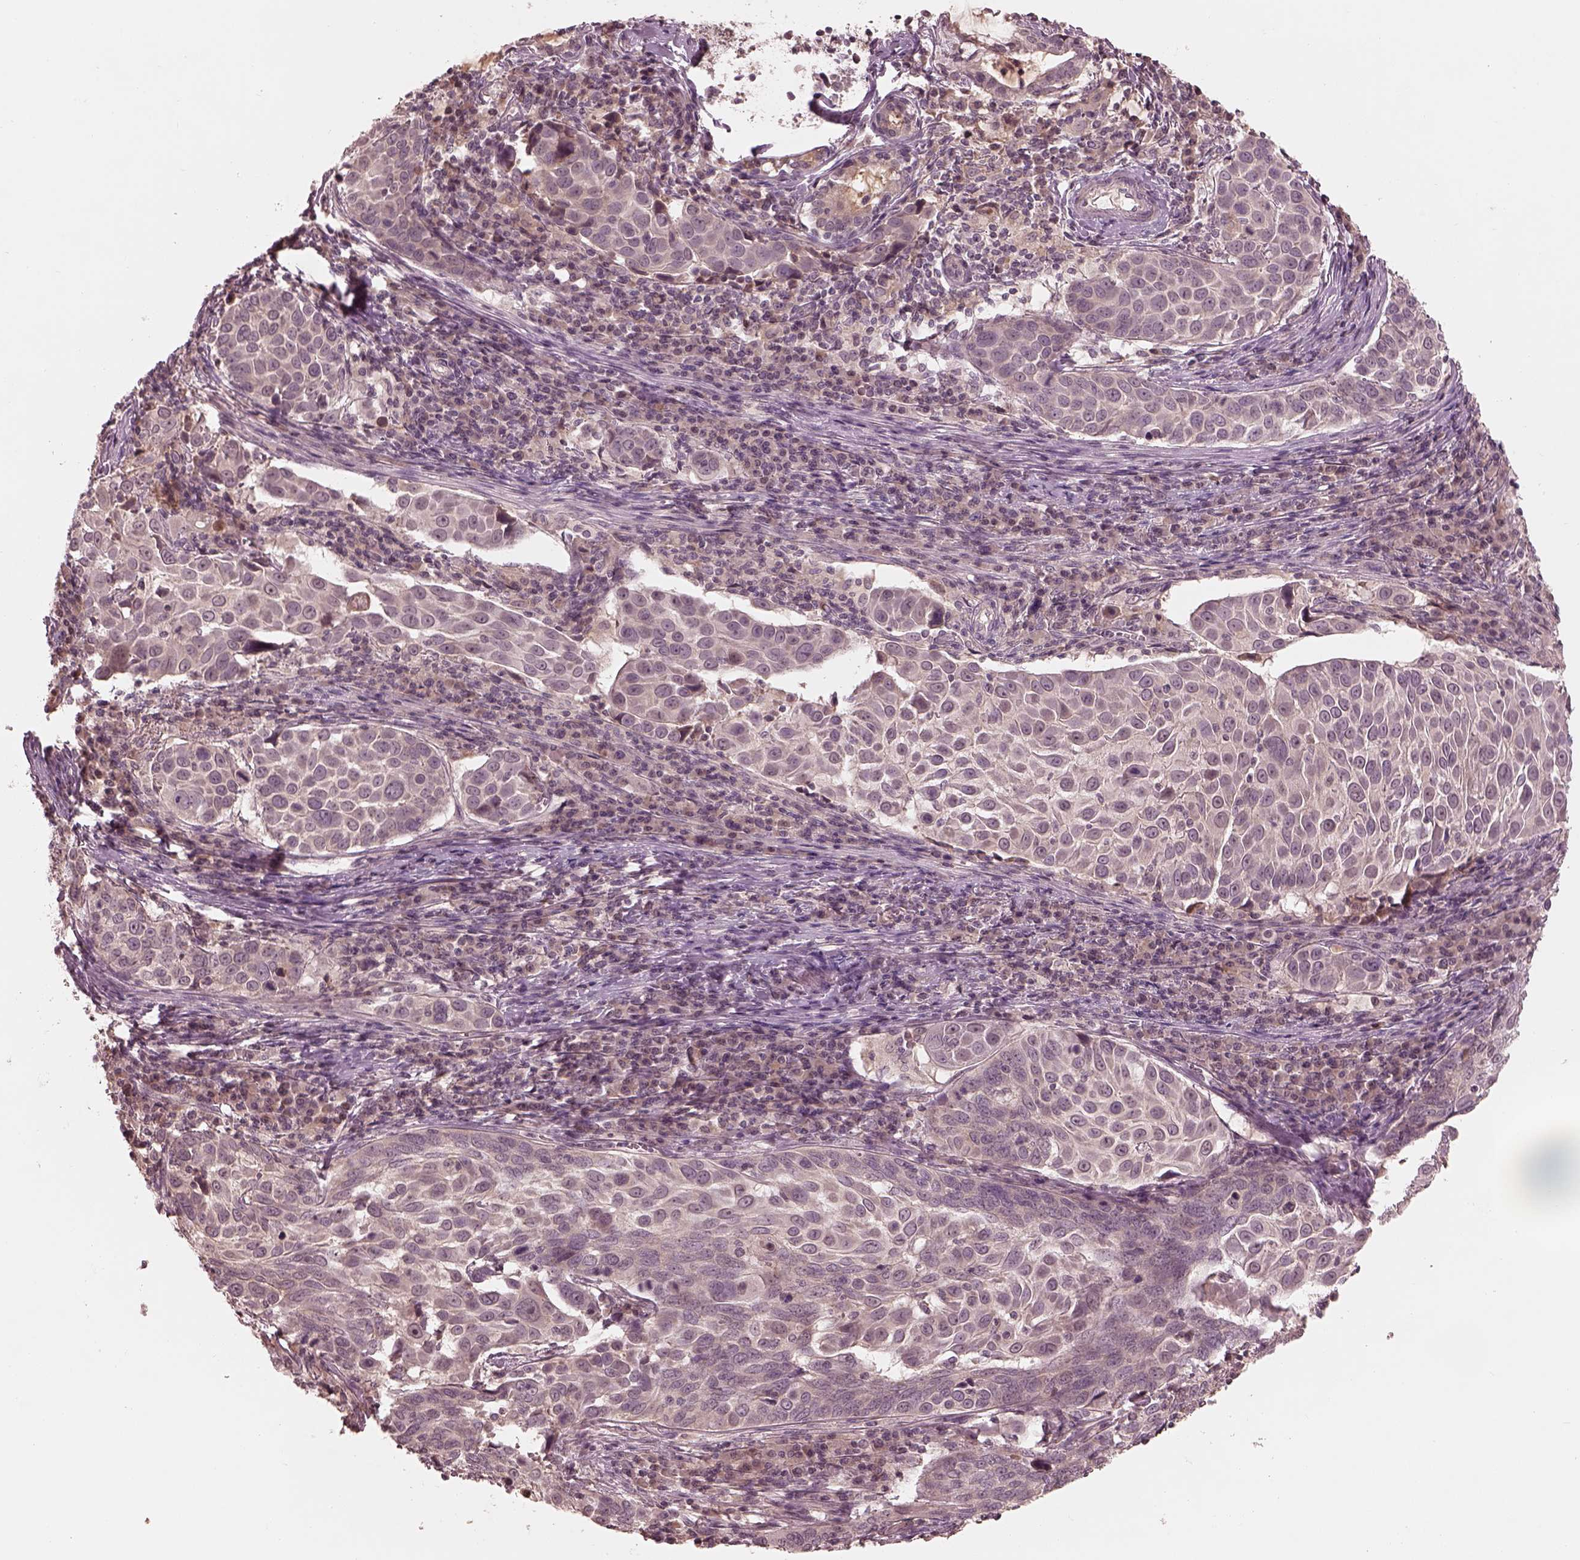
{"staining": {"intensity": "negative", "quantity": "none", "location": "none"}, "tissue": "lung cancer", "cell_type": "Tumor cells", "image_type": "cancer", "snomed": [{"axis": "morphology", "description": "Squamous cell carcinoma, NOS"}, {"axis": "topography", "description": "Lung"}], "caption": "Immunohistochemical staining of human lung cancer demonstrates no significant expression in tumor cells.", "gene": "TF", "patient": {"sex": "male", "age": 57}}